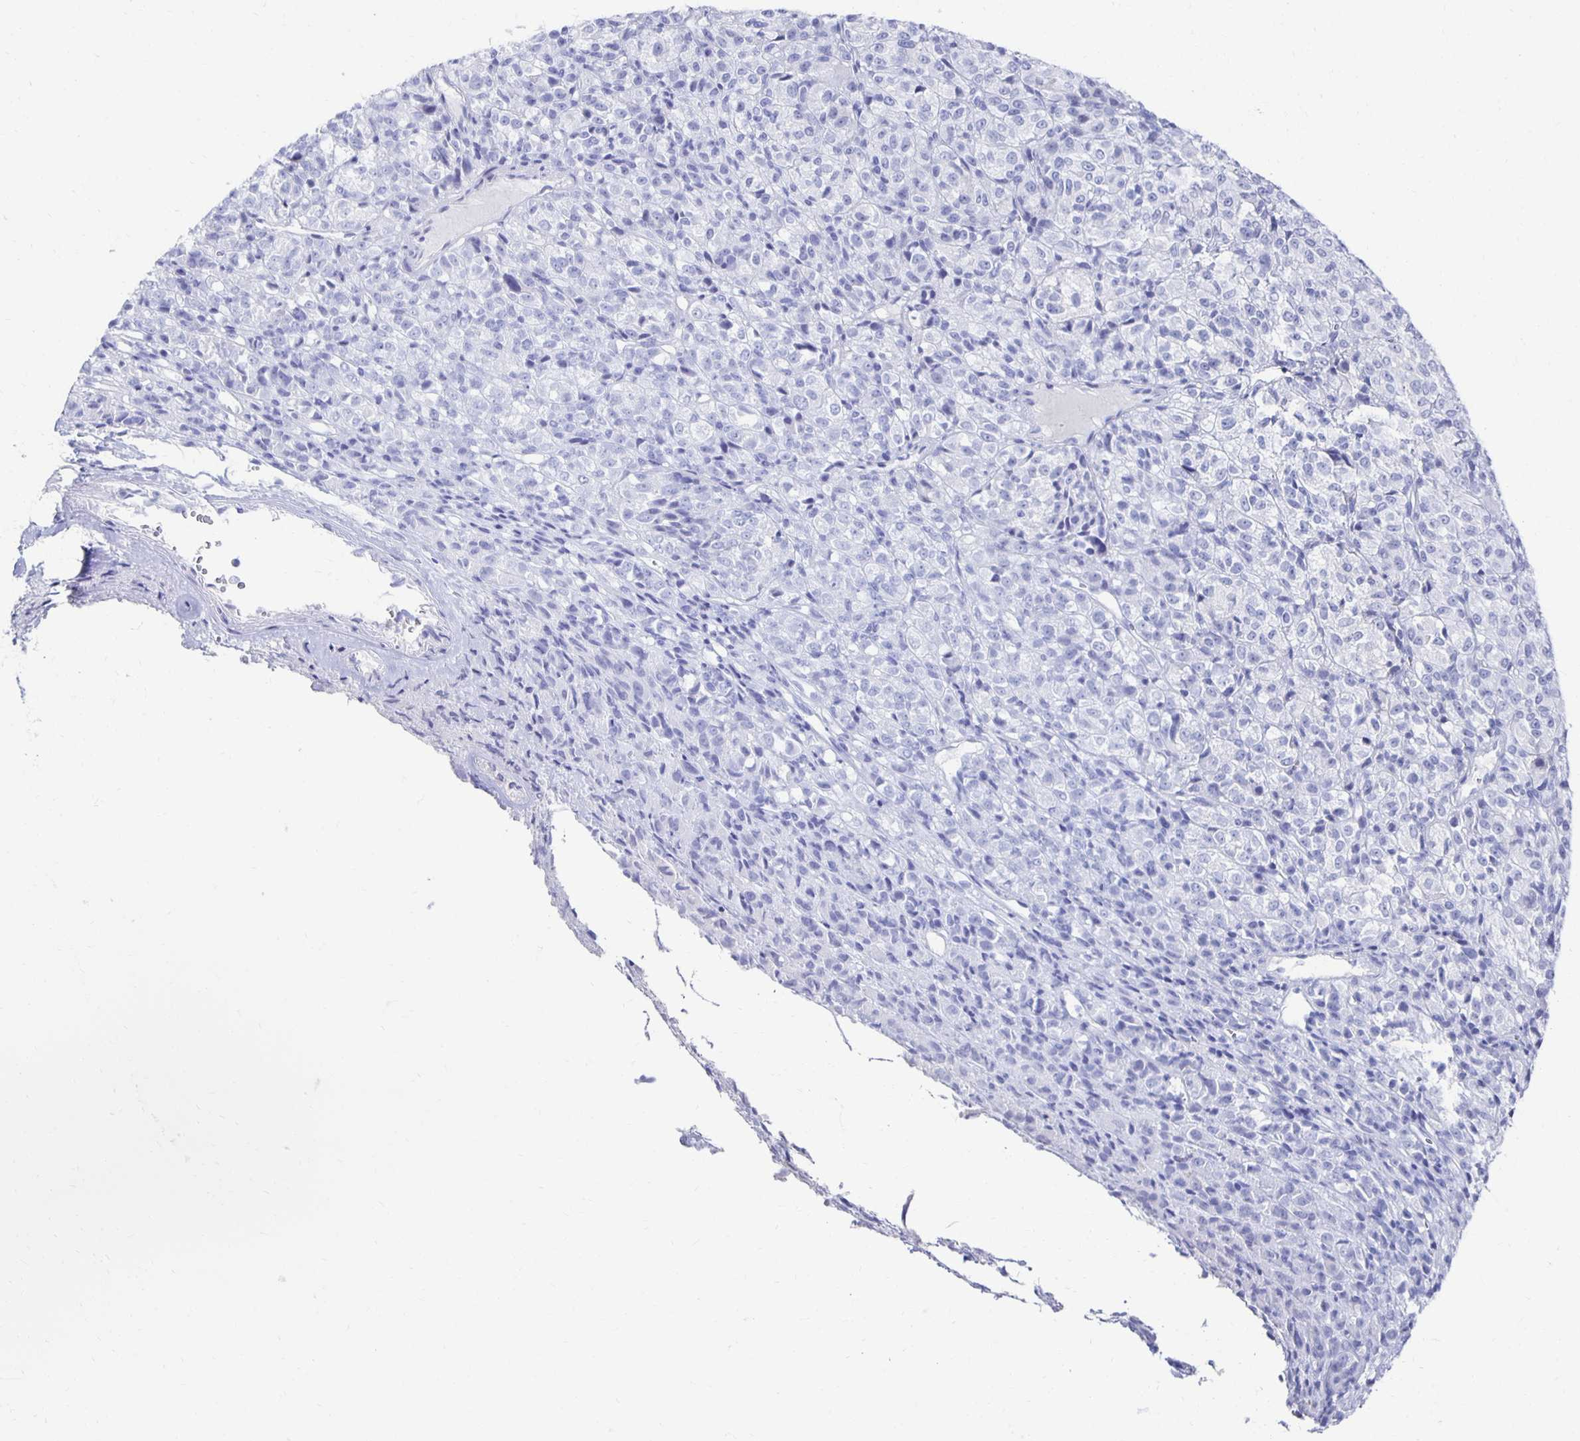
{"staining": {"intensity": "negative", "quantity": "none", "location": "none"}, "tissue": "melanoma", "cell_type": "Tumor cells", "image_type": "cancer", "snomed": [{"axis": "morphology", "description": "Malignant melanoma, Metastatic site"}, {"axis": "topography", "description": "Brain"}], "caption": "The image displays no significant positivity in tumor cells of malignant melanoma (metastatic site).", "gene": "PRDM7", "patient": {"sex": "female", "age": 56}}